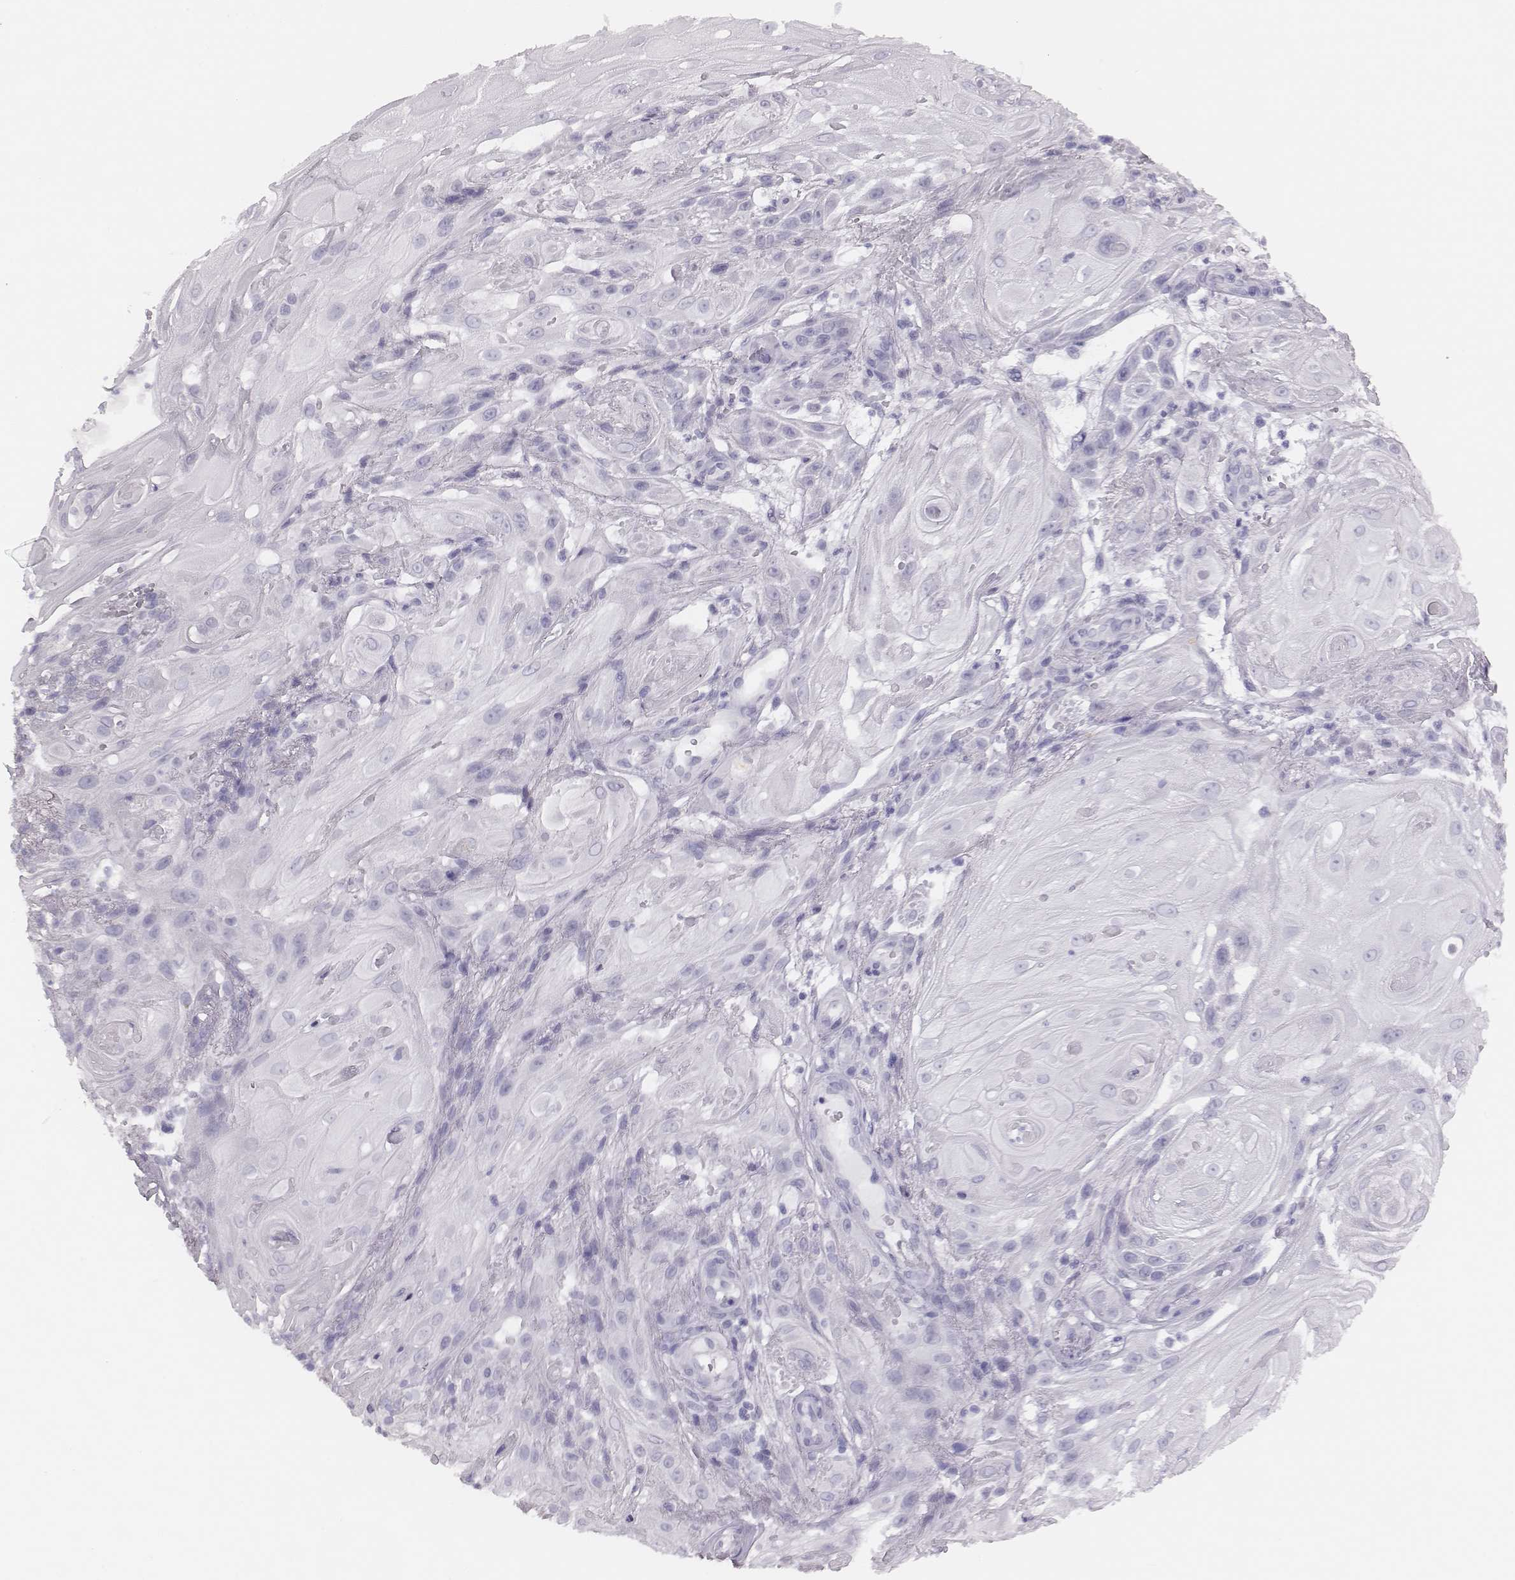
{"staining": {"intensity": "negative", "quantity": "none", "location": "none"}, "tissue": "skin cancer", "cell_type": "Tumor cells", "image_type": "cancer", "snomed": [{"axis": "morphology", "description": "Squamous cell carcinoma, NOS"}, {"axis": "topography", "description": "Skin"}], "caption": "Tumor cells show no significant staining in skin cancer.", "gene": "H1-6", "patient": {"sex": "male", "age": 62}}